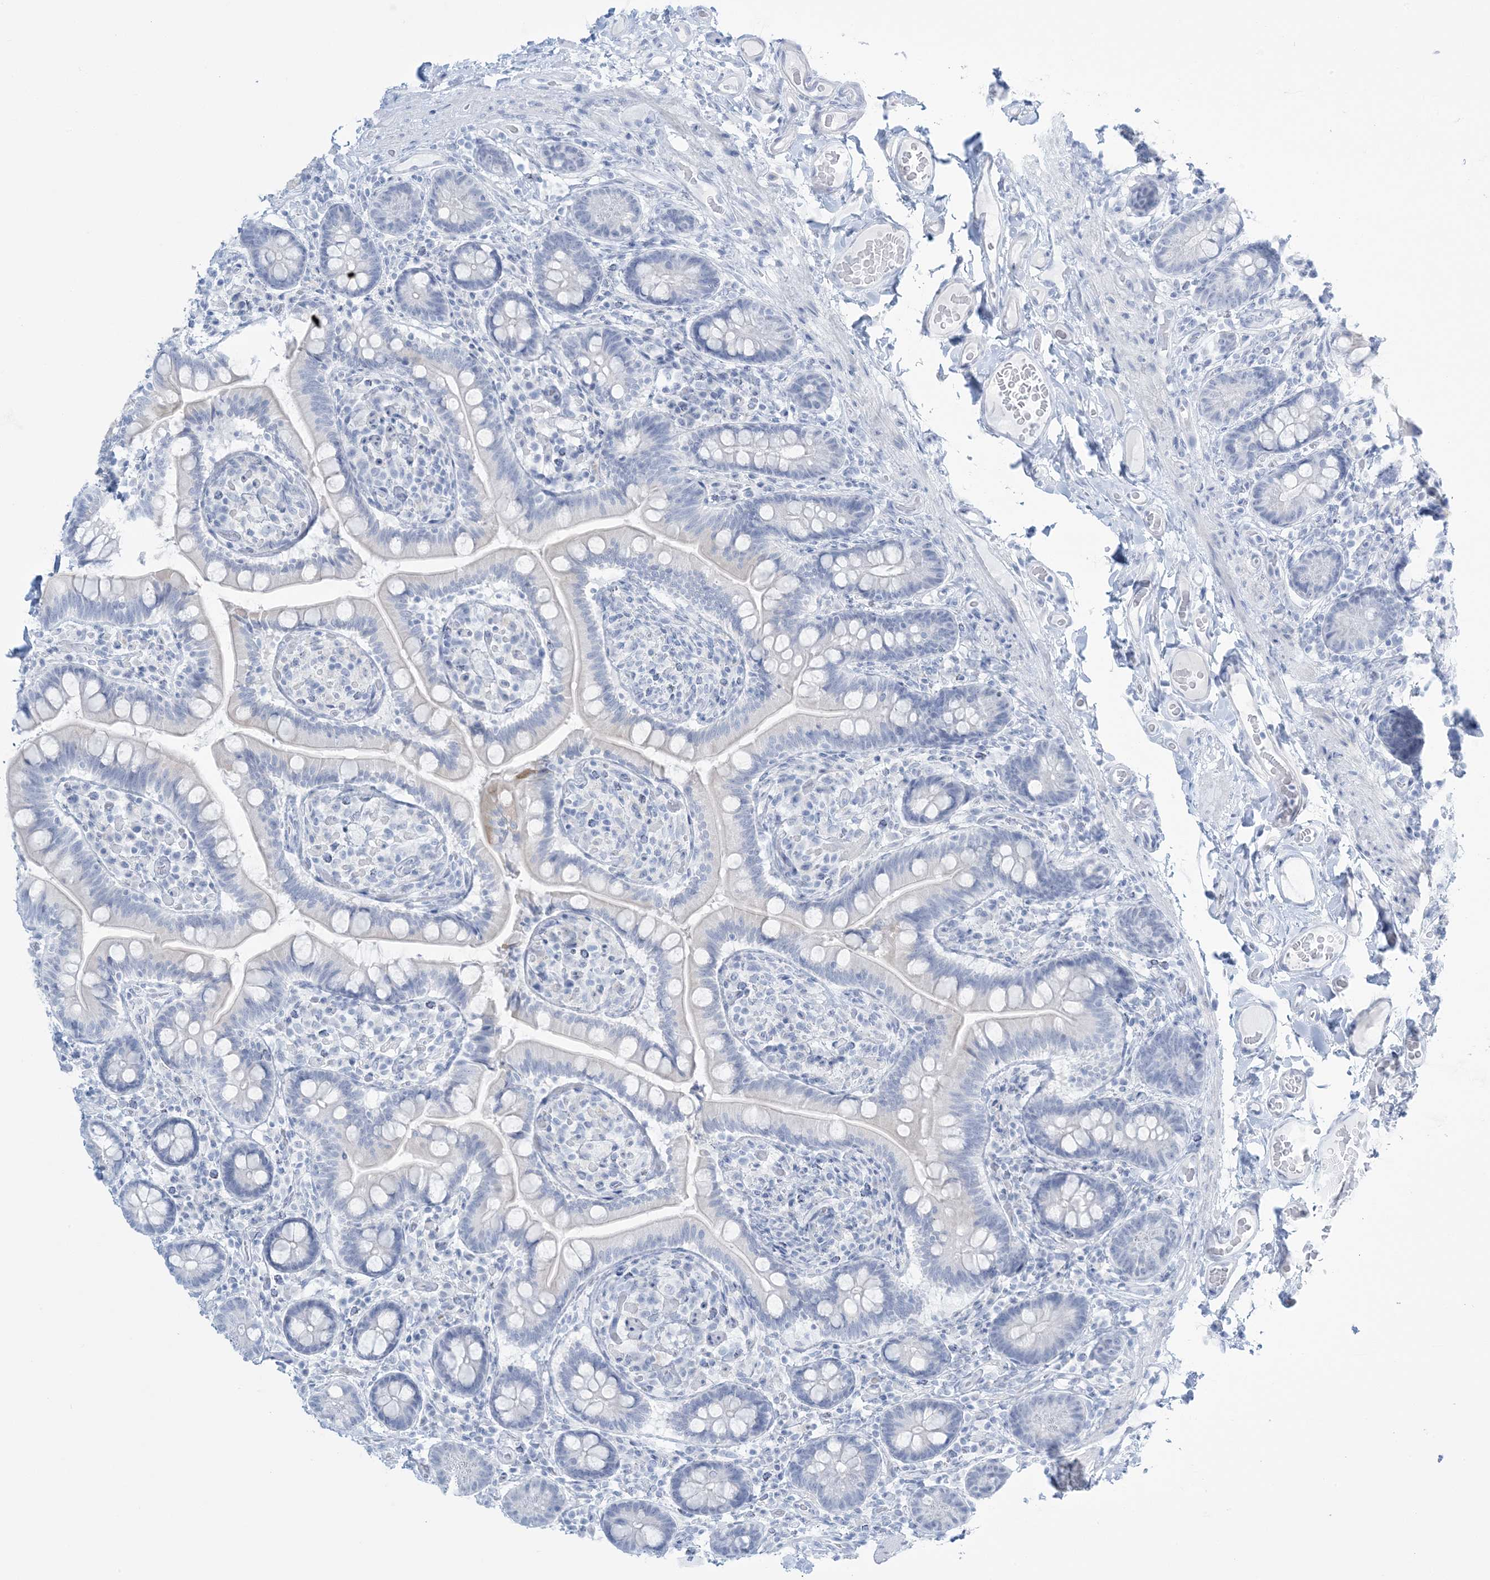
{"staining": {"intensity": "negative", "quantity": "none", "location": "none"}, "tissue": "small intestine", "cell_type": "Glandular cells", "image_type": "normal", "snomed": [{"axis": "morphology", "description": "Normal tissue, NOS"}, {"axis": "topography", "description": "Small intestine"}], "caption": "This is a micrograph of IHC staining of unremarkable small intestine, which shows no expression in glandular cells. (IHC, brightfield microscopy, high magnification).", "gene": "AGXT", "patient": {"sex": "female", "age": 64}}